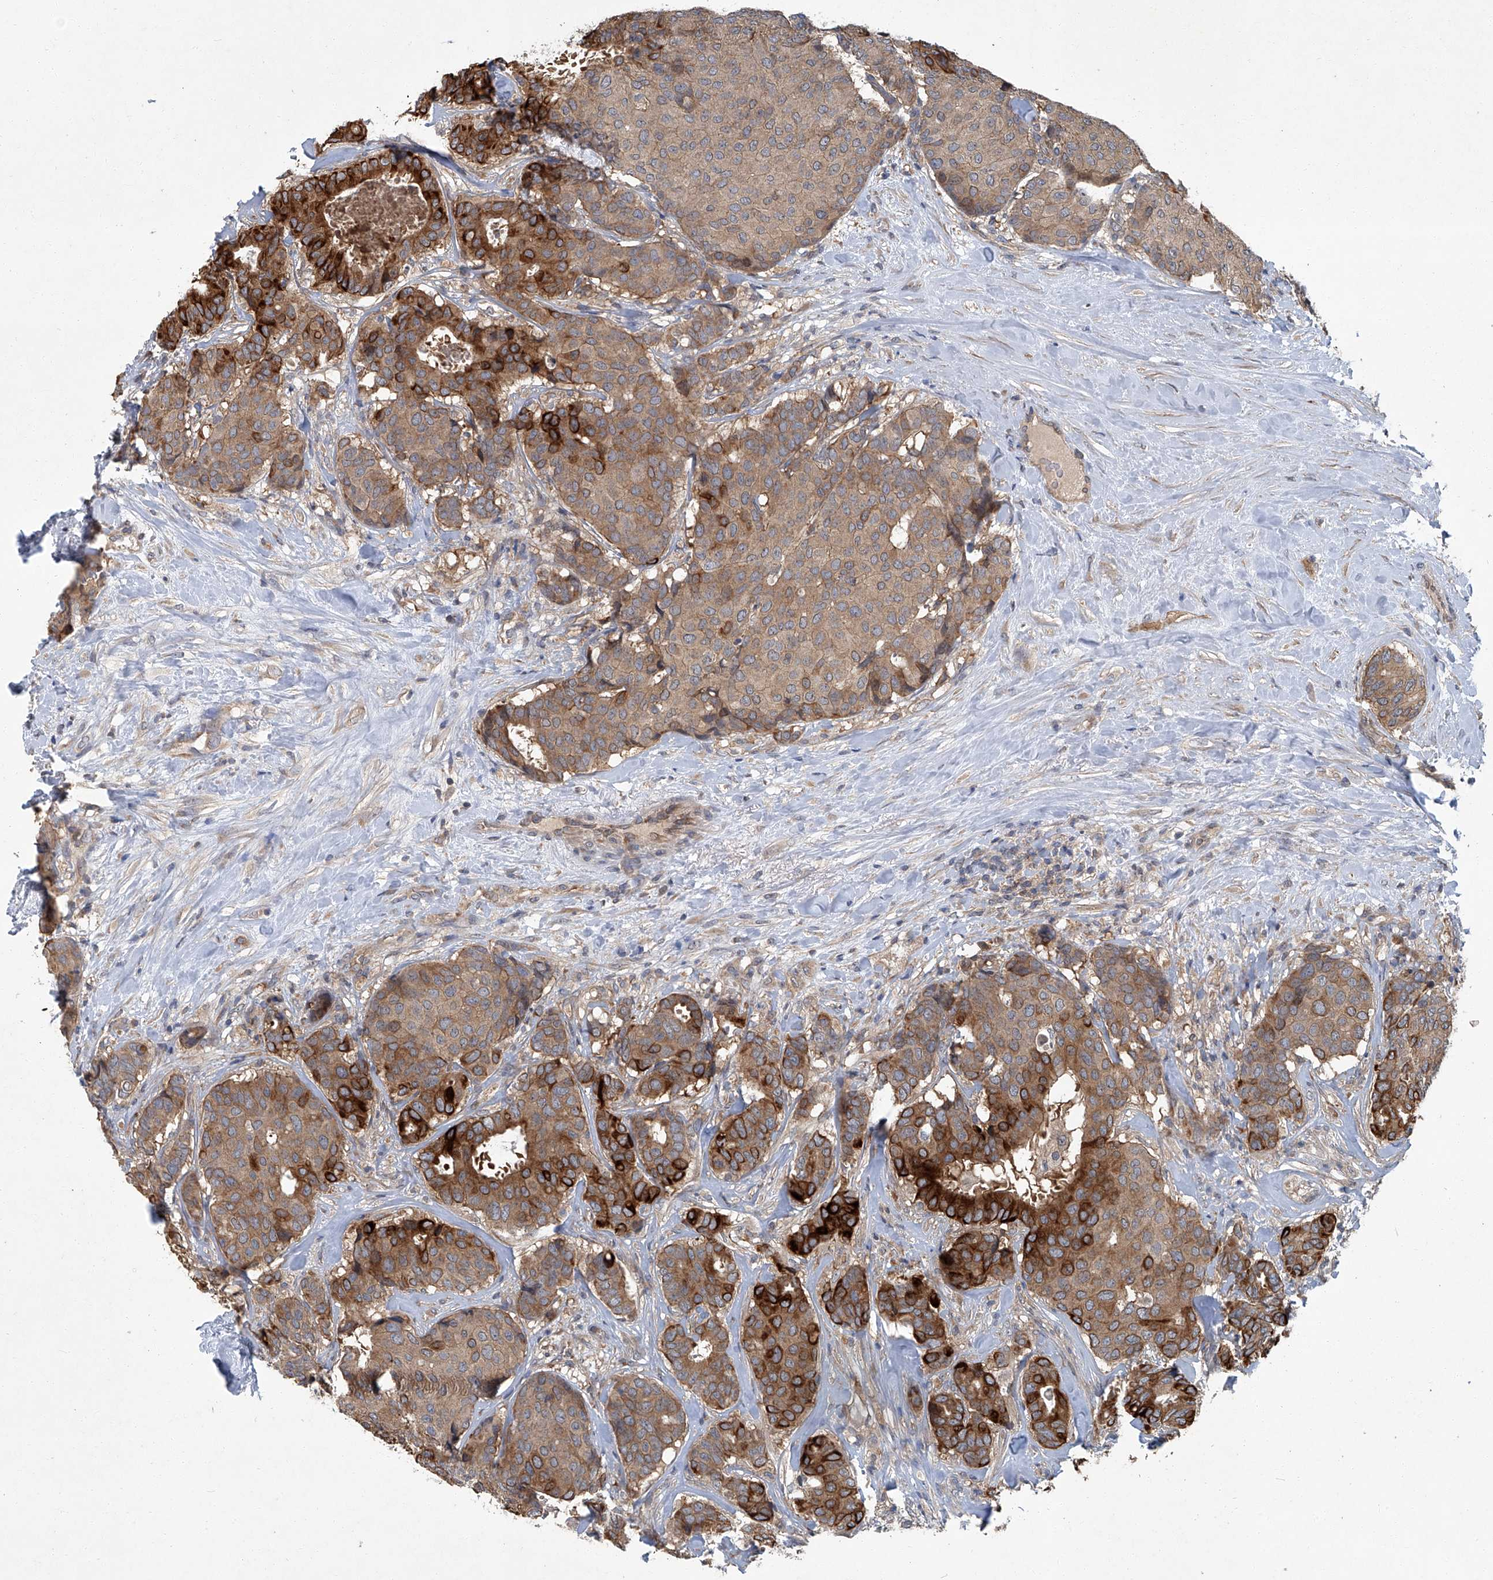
{"staining": {"intensity": "strong", "quantity": ">75%", "location": "cytoplasmic/membranous"}, "tissue": "breast cancer", "cell_type": "Tumor cells", "image_type": "cancer", "snomed": [{"axis": "morphology", "description": "Duct carcinoma"}, {"axis": "topography", "description": "Breast"}], "caption": "IHC of breast invasive ductal carcinoma shows high levels of strong cytoplasmic/membranous staining in approximately >75% of tumor cells. Immunohistochemistry stains the protein of interest in brown and the nuclei are stained blue.", "gene": "ANKRD34A", "patient": {"sex": "female", "age": 75}}